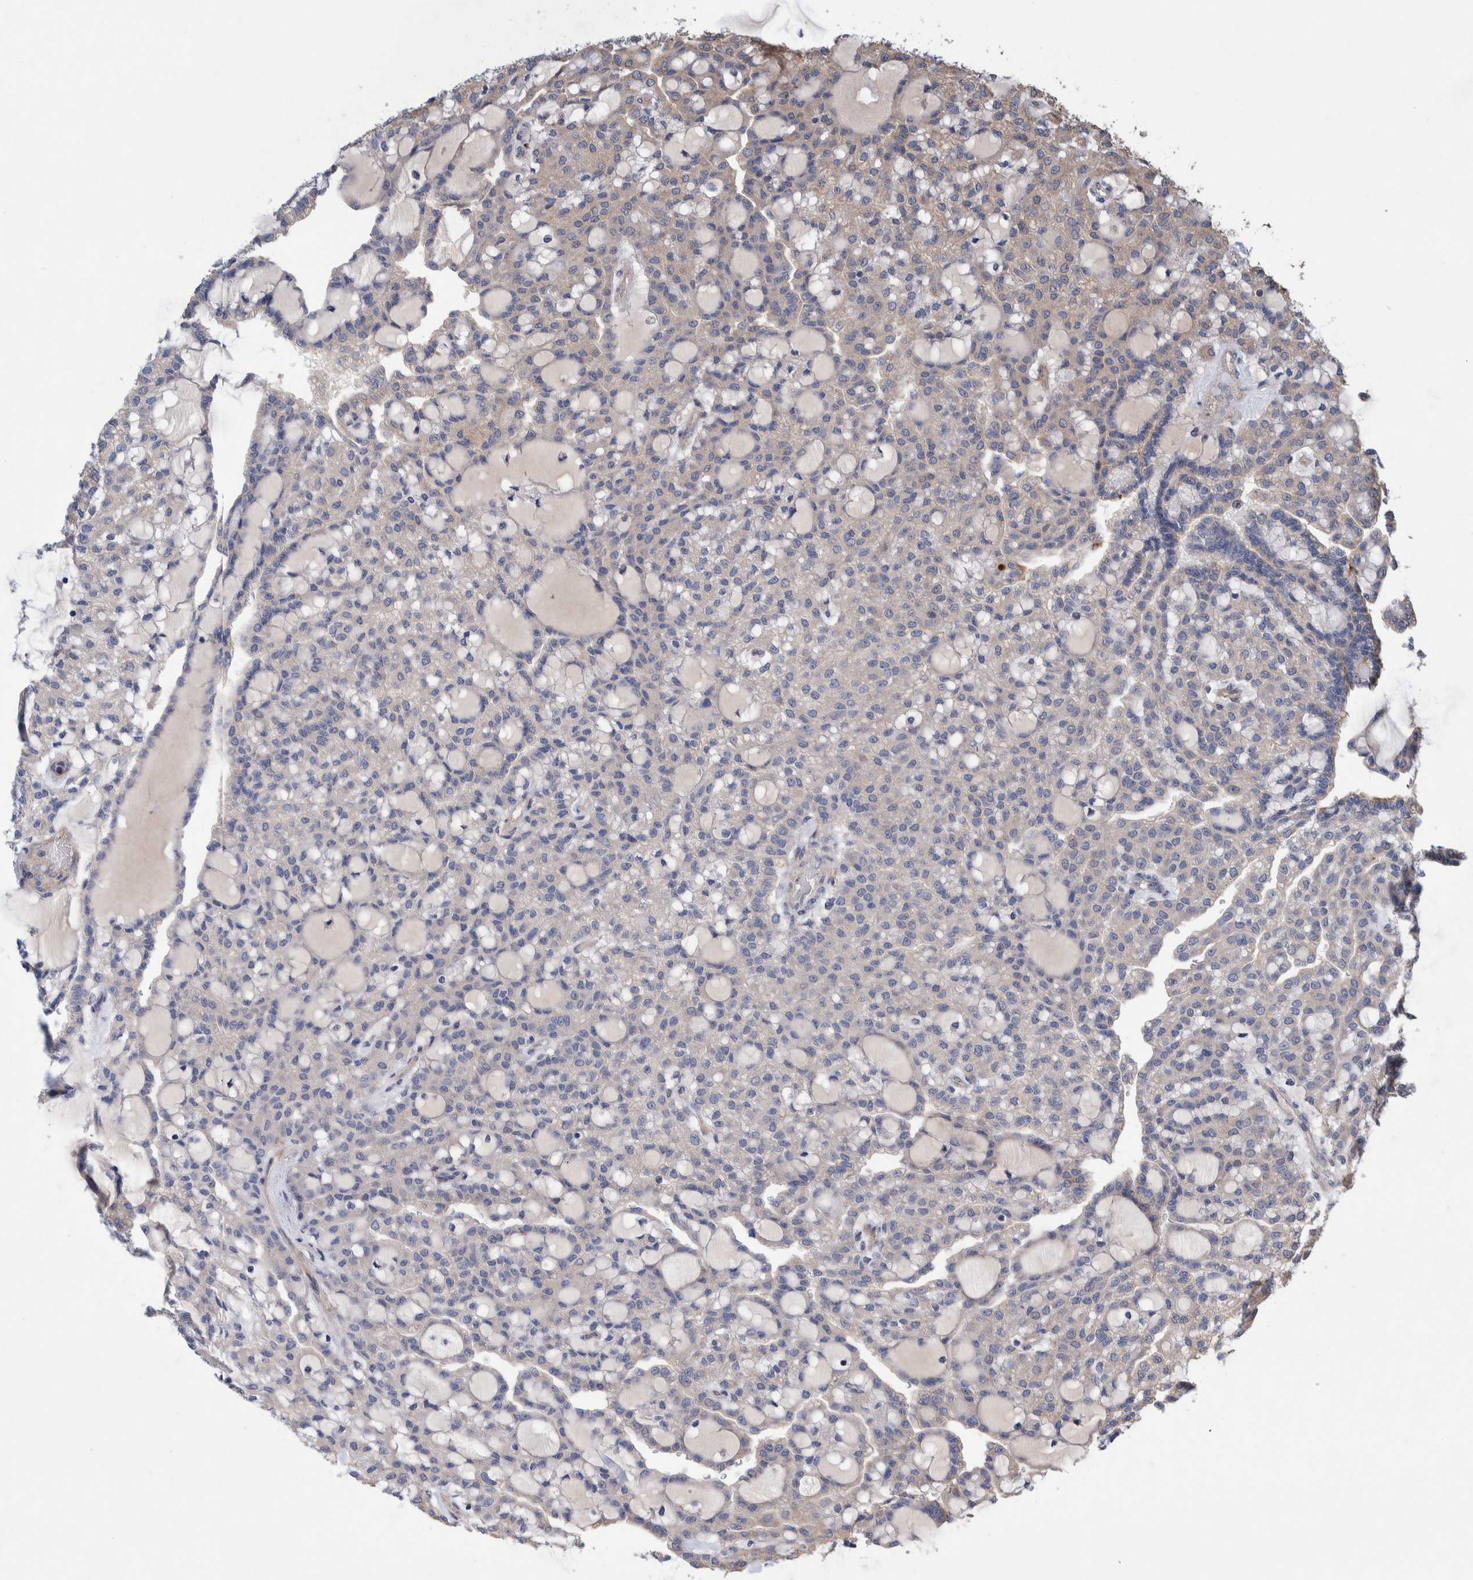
{"staining": {"intensity": "weak", "quantity": "<25%", "location": "cytoplasmic/membranous"}, "tissue": "renal cancer", "cell_type": "Tumor cells", "image_type": "cancer", "snomed": [{"axis": "morphology", "description": "Adenocarcinoma, NOS"}, {"axis": "topography", "description": "Kidney"}], "caption": "Human renal cancer (adenocarcinoma) stained for a protein using IHC demonstrates no expression in tumor cells.", "gene": "PIK3R6", "patient": {"sex": "male", "age": 63}}